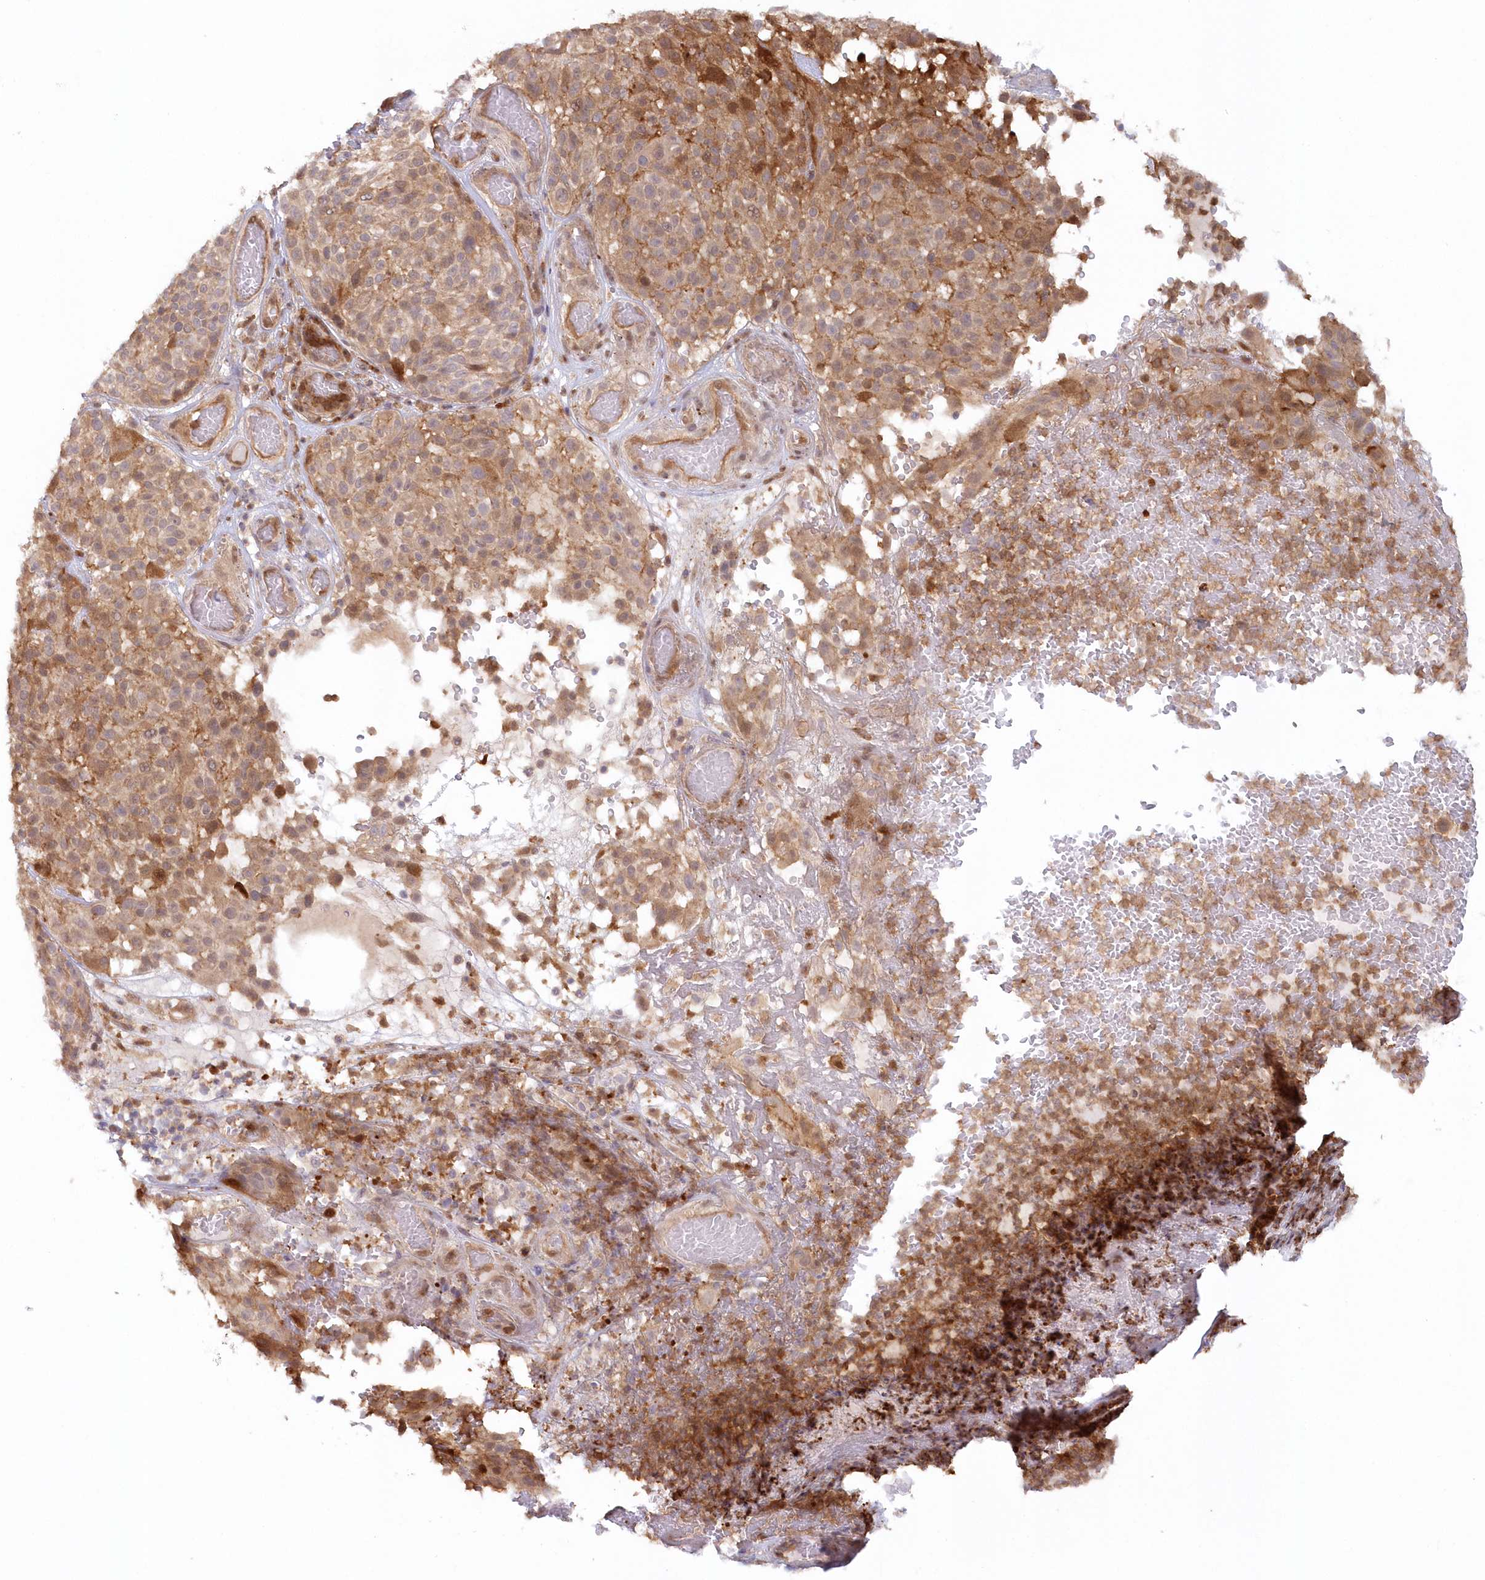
{"staining": {"intensity": "weak", "quantity": ">75%", "location": "cytoplasmic/membranous"}, "tissue": "melanoma", "cell_type": "Tumor cells", "image_type": "cancer", "snomed": [{"axis": "morphology", "description": "Malignant melanoma, NOS"}, {"axis": "topography", "description": "Skin"}], "caption": "This is an image of immunohistochemistry staining of melanoma, which shows weak positivity in the cytoplasmic/membranous of tumor cells.", "gene": "GBE1", "patient": {"sex": "male", "age": 83}}